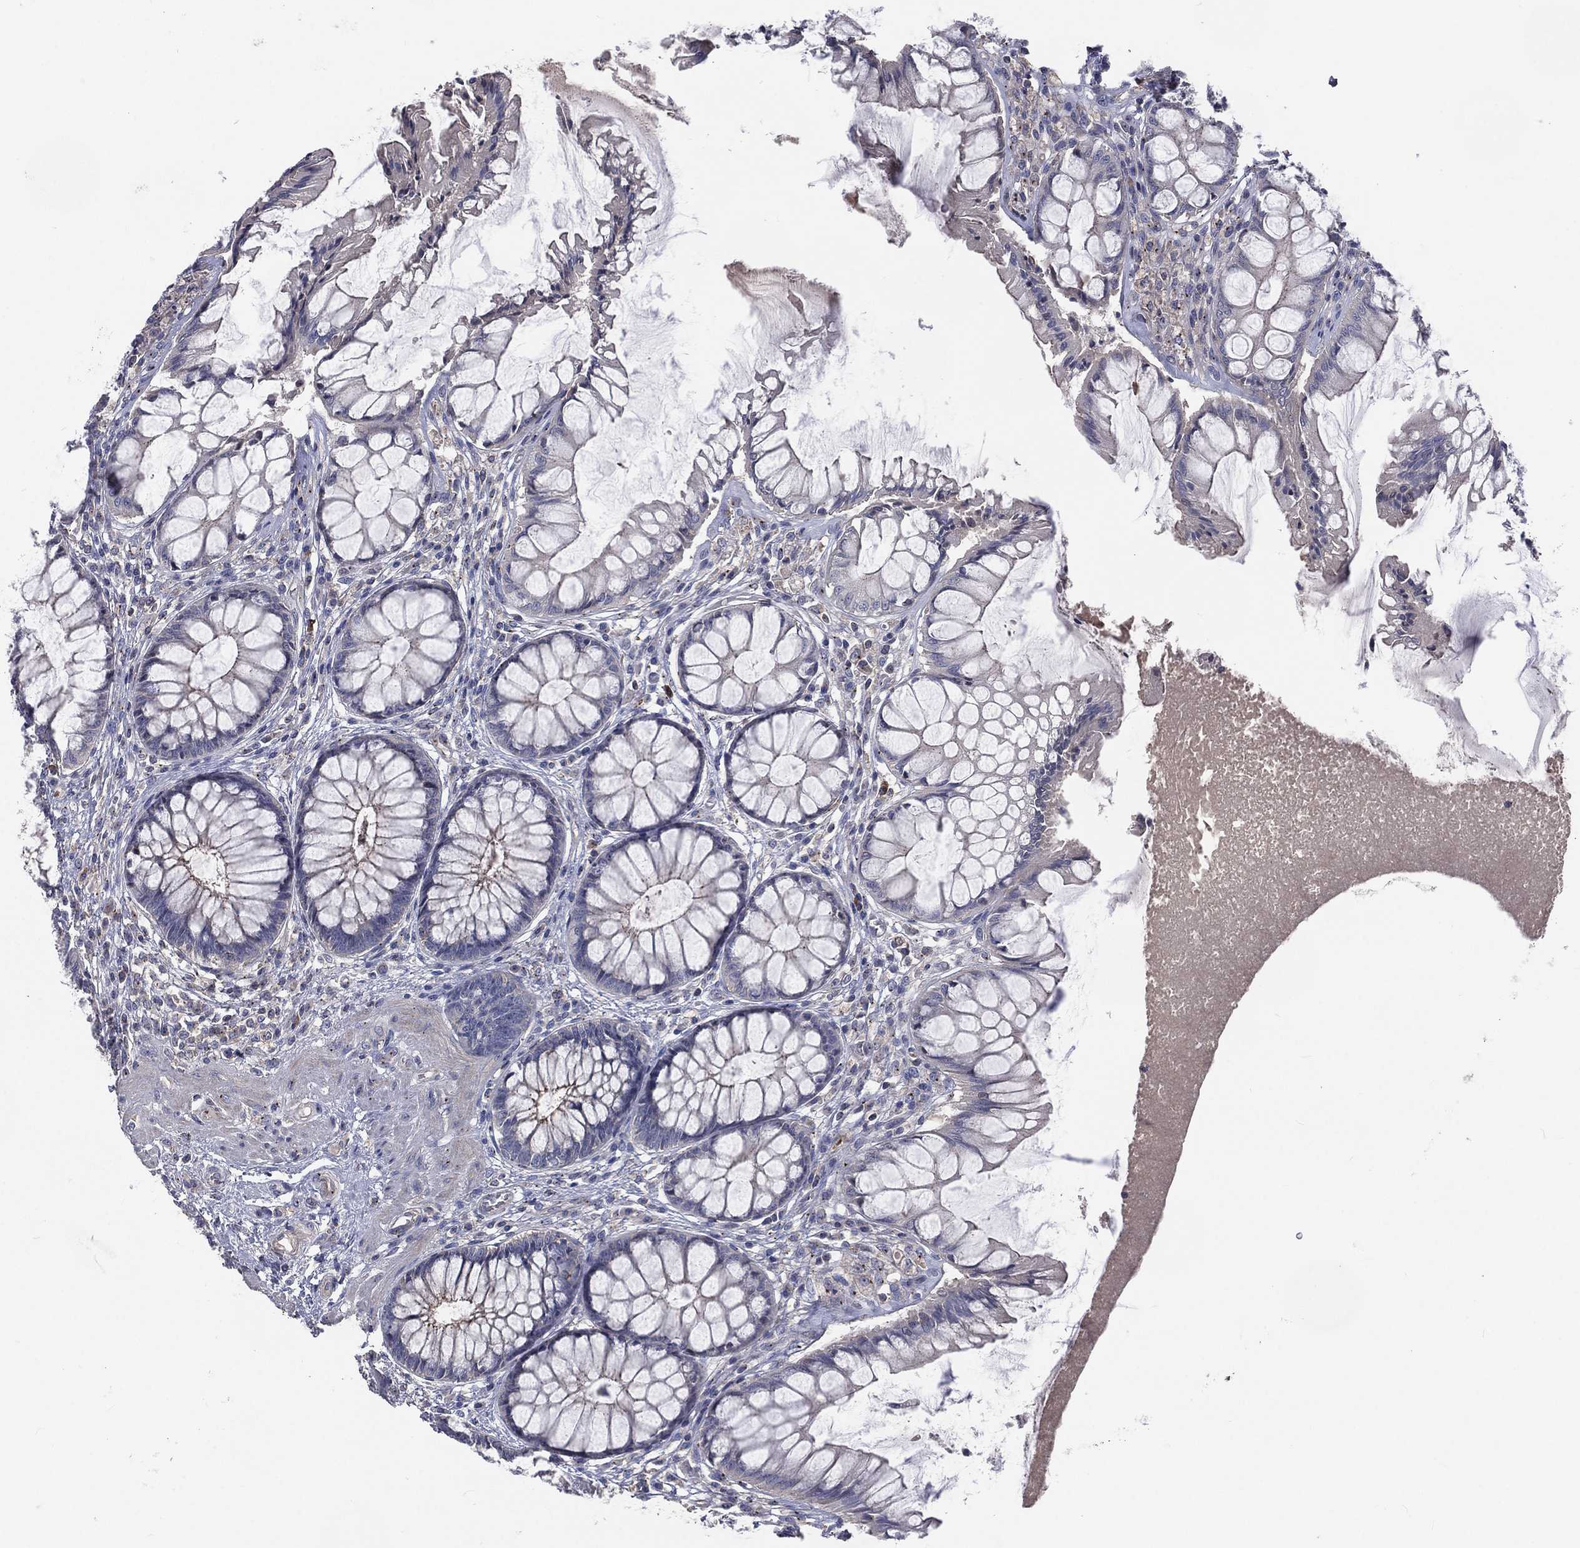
{"staining": {"intensity": "moderate", "quantity": "<25%", "location": "cytoplasmic/membranous"}, "tissue": "rectum", "cell_type": "Glandular cells", "image_type": "normal", "snomed": [{"axis": "morphology", "description": "Normal tissue, NOS"}, {"axis": "topography", "description": "Rectum"}], "caption": "Protein expression analysis of normal human rectum reveals moderate cytoplasmic/membranous expression in approximately <25% of glandular cells. (Stains: DAB in brown, nuclei in blue, Microscopy: brightfield microscopy at high magnification).", "gene": "CROCC", "patient": {"sex": "female", "age": 58}}